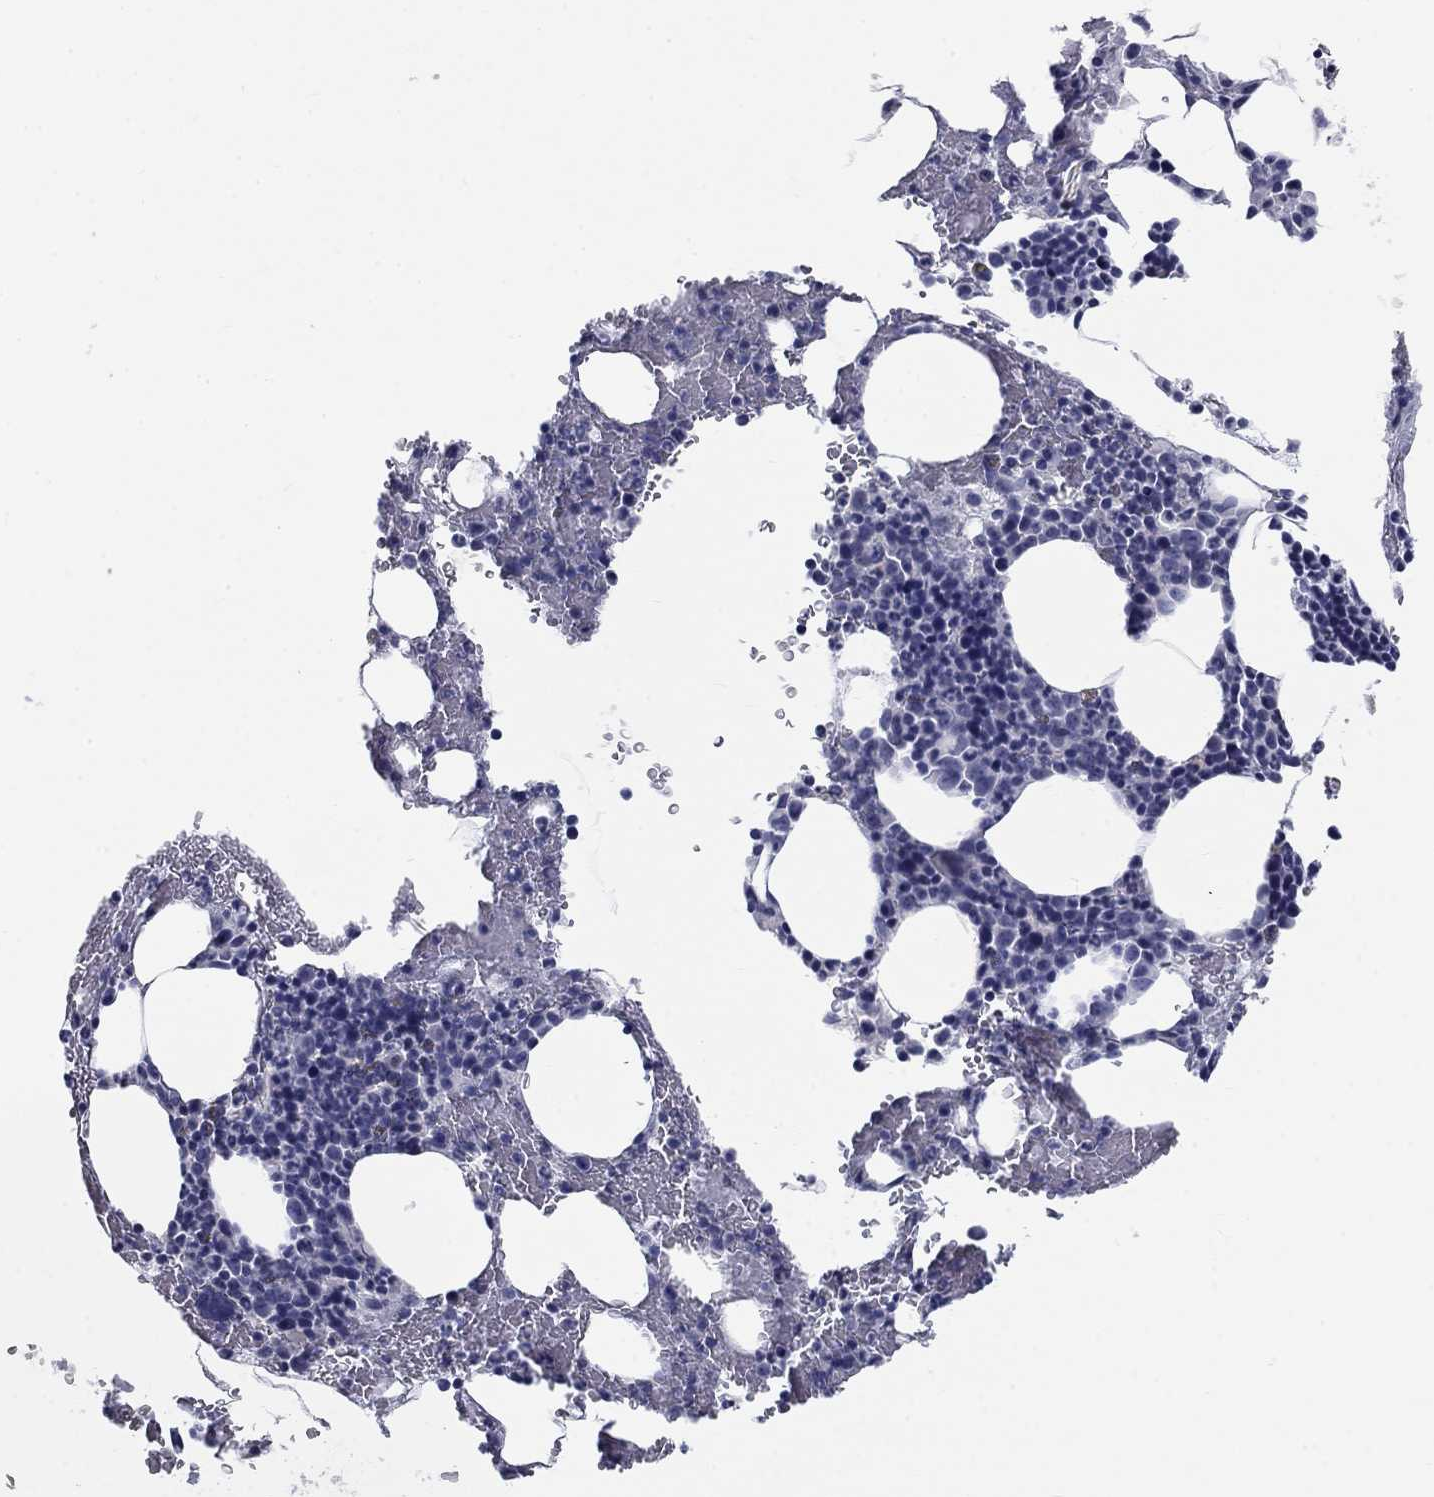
{"staining": {"intensity": "negative", "quantity": "none", "location": "none"}, "tissue": "bone marrow", "cell_type": "Hematopoietic cells", "image_type": "normal", "snomed": [{"axis": "morphology", "description": "Normal tissue, NOS"}, {"axis": "topography", "description": "Bone marrow"}], "caption": "Immunohistochemical staining of normal human bone marrow exhibits no significant expression in hematopoietic cells. The staining is performed using DAB (3,3'-diaminobenzidine) brown chromogen with nuclei counter-stained in using hematoxylin.", "gene": "ELAVL4", "patient": {"sex": "male", "age": 83}}